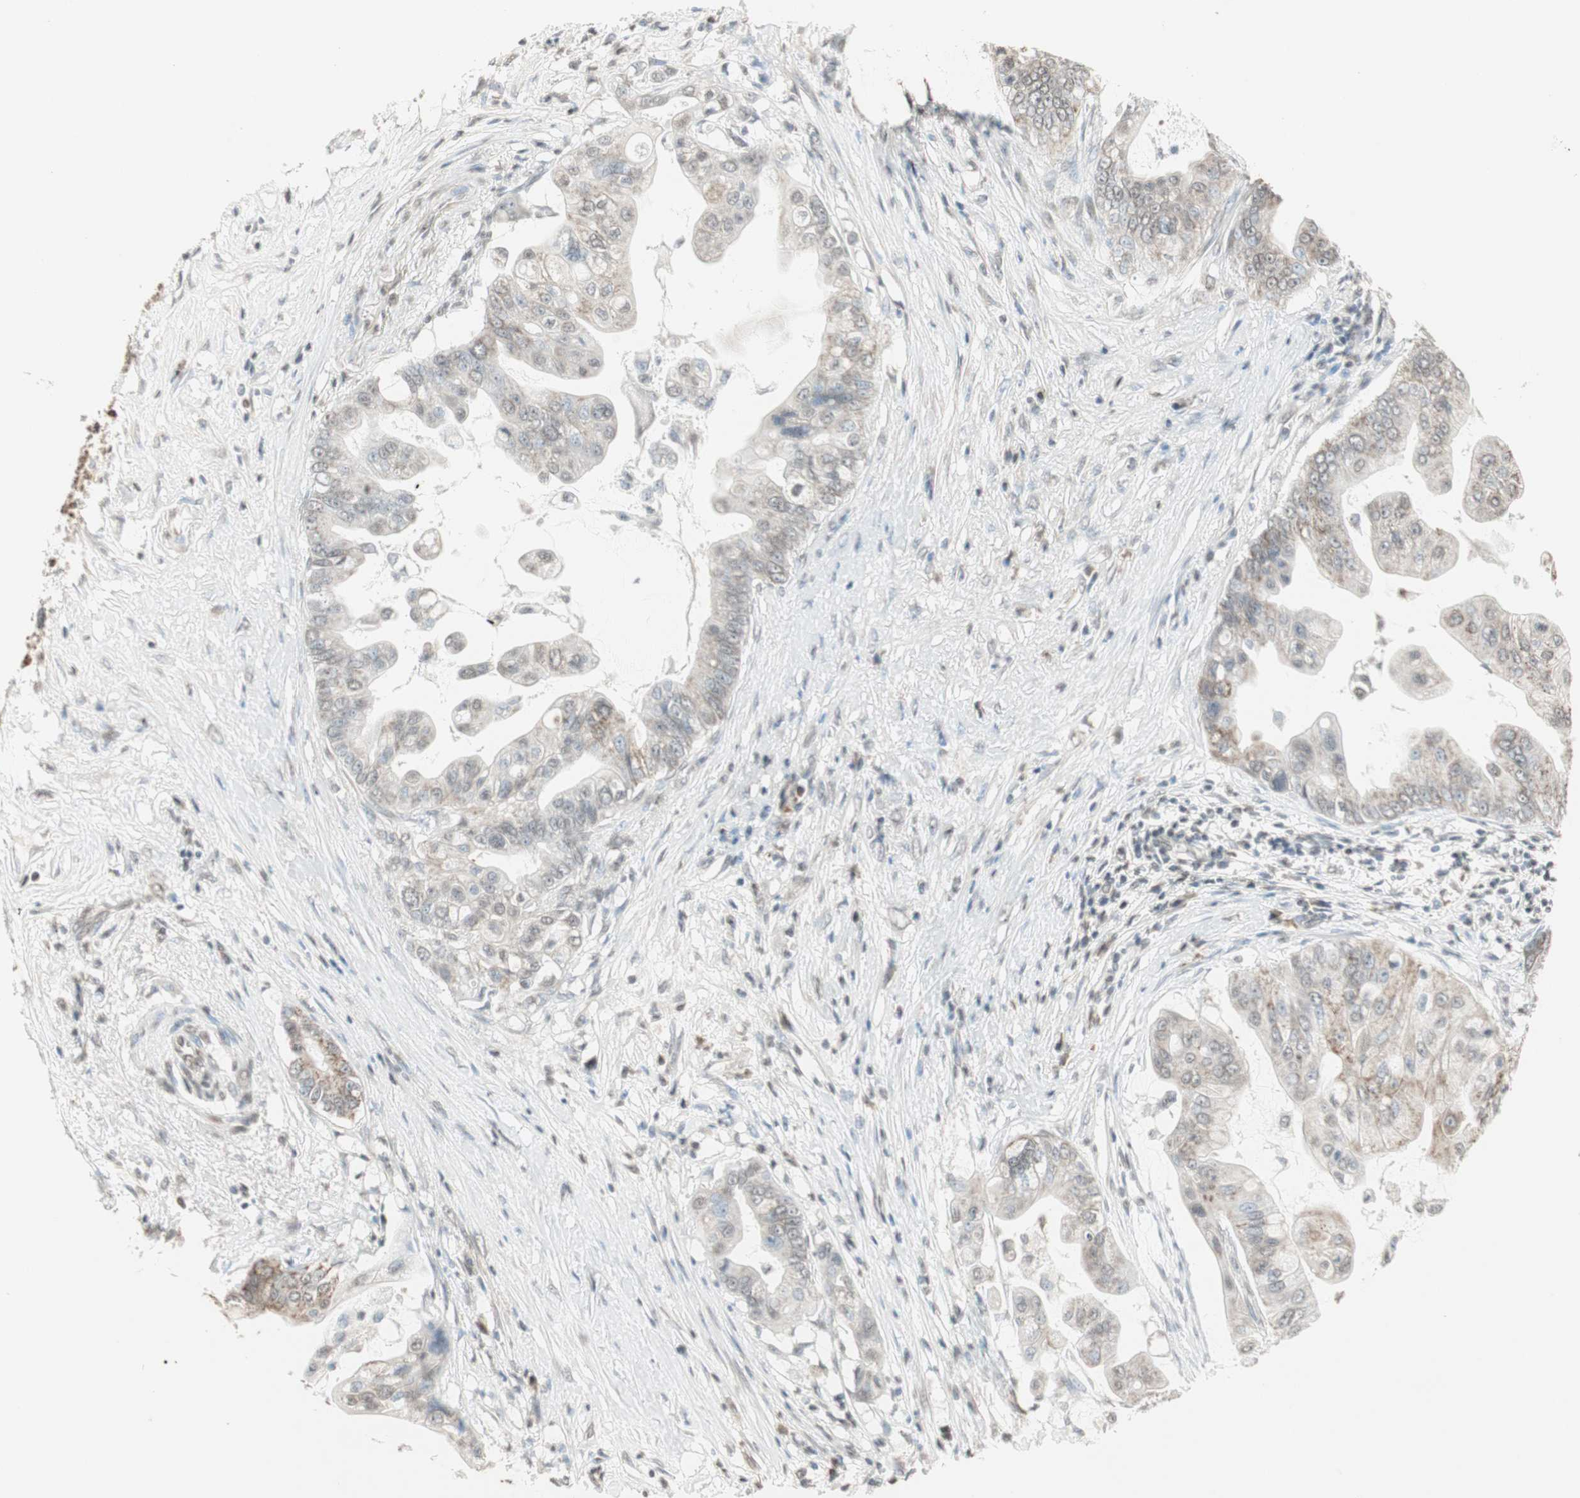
{"staining": {"intensity": "weak", "quantity": "25%-75%", "location": "cytoplasmic/membranous,nuclear"}, "tissue": "pancreatic cancer", "cell_type": "Tumor cells", "image_type": "cancer", "snomed": [{"axis": "morphology", "description": "Adenocarcinoma, NOS"}, {"axis": "topography", "description": "Pancreas"}], "caption": "Immunohistochemistry staining of adenocarcinoma (pancreatic), which reveals low levels of weak cytoplasmic/membranous and nuclear positivity in about 25%-75% of tumor cells indicating weak cytoplasmic/membranous and nuclear protein expression. The staining was performed using DAB (brown) for protein detection and nuclei were counterstained in hematoxylin (blue).", "gene": "PRELID1", "patient": {"sex": "female", "age": 75}}